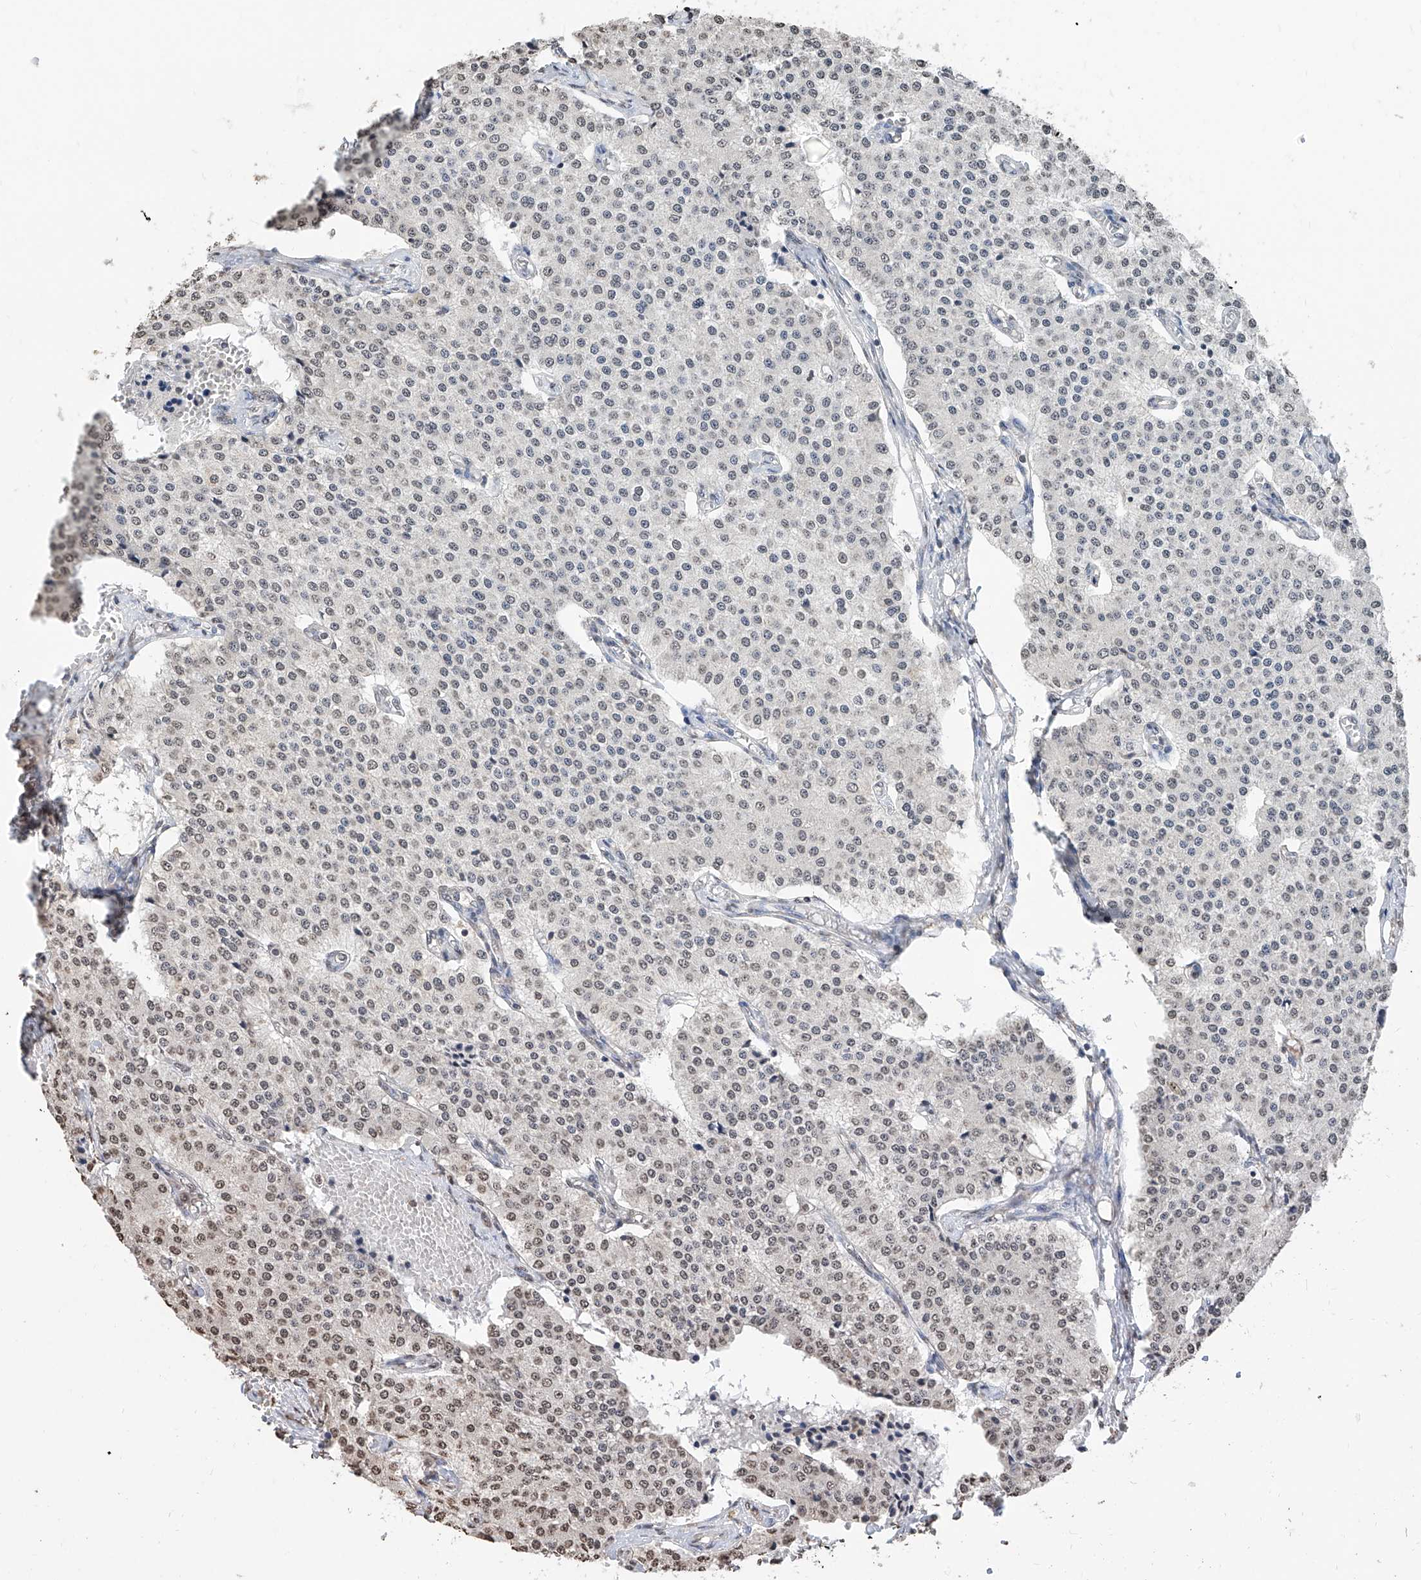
{"staining": {"intensity": "weak", "quantity": ">75%", "location": "nuclear"}, "tissue": "carcinoid", "cell_type": "Tumor cells", "image_type": "cancer", "snomed": [{"axis": "morphology", "description": "Carcinoid, malignant, NOS"}, {"axis": "topography", "description": "Colon"}], "caption": "High-magnification brightfield microscopy of carcinoid stained with DAB (3,3'-diaminobenzidine) (brown) and counterstained with hematoxylin (blue). tumor cells exhibit weak nuclear staining is identified in about>75% of cells.", "gene": "RP9", "patient": {"sex": "female", "age": 52}}